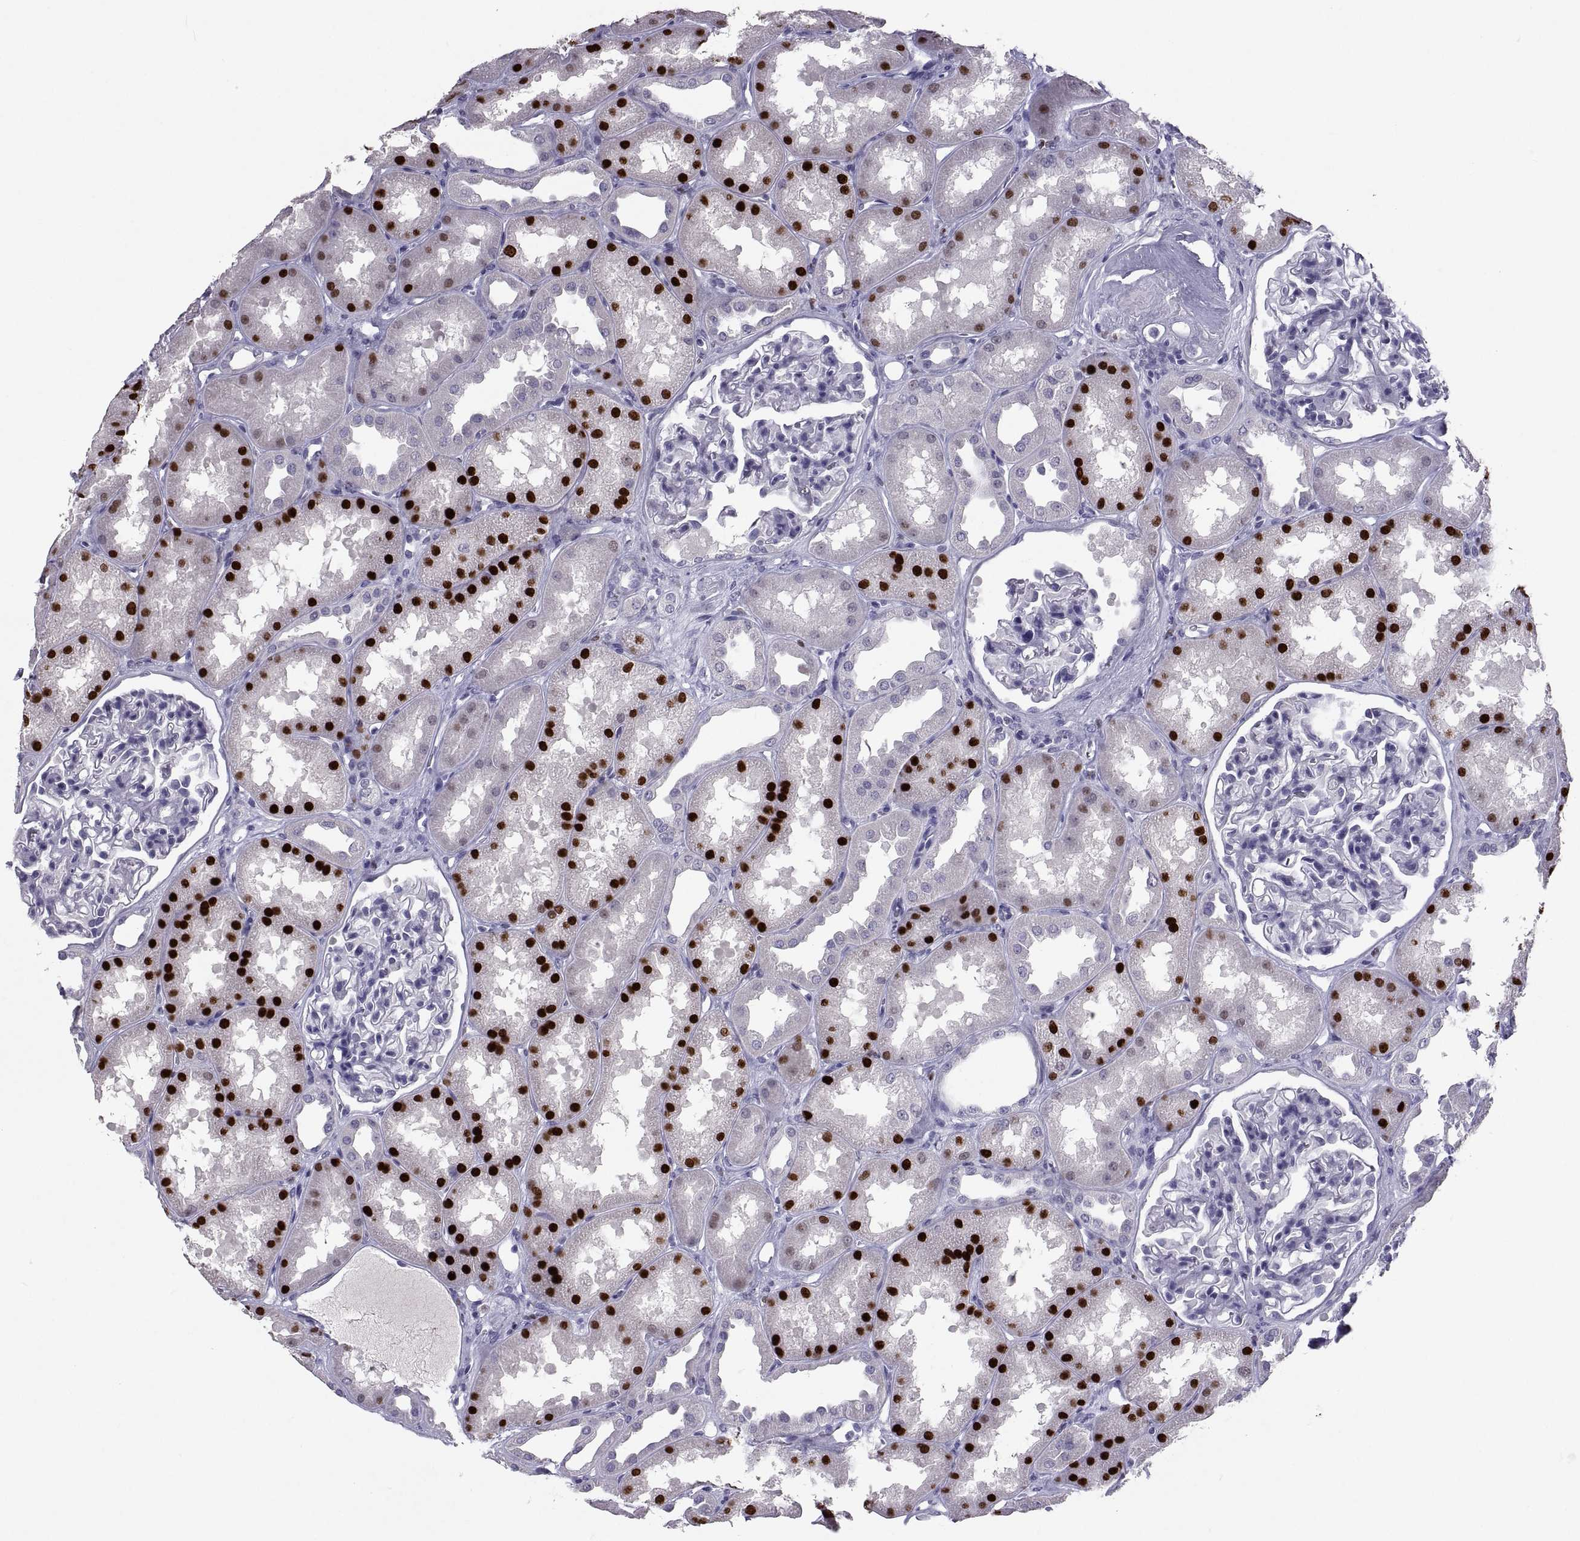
{"staining": {"intensity": "negative", "quantity": "none", "location": "none"}, "tissue": "kidney", "cell_type": "Cells in glomeruli", "image_type": "normal", "snomed": [{"axis": "morphology", "description": "Normal tissue, NOS"}, {"axis": "topography", "description": "Kidney"}], "caption": "Cells in glomeruli are negative for protein expression in unremarkable human kidney. Nuclei are stained in blue.", "gene": "SOX21", "patient": {"sex": "male", "age": 61}}